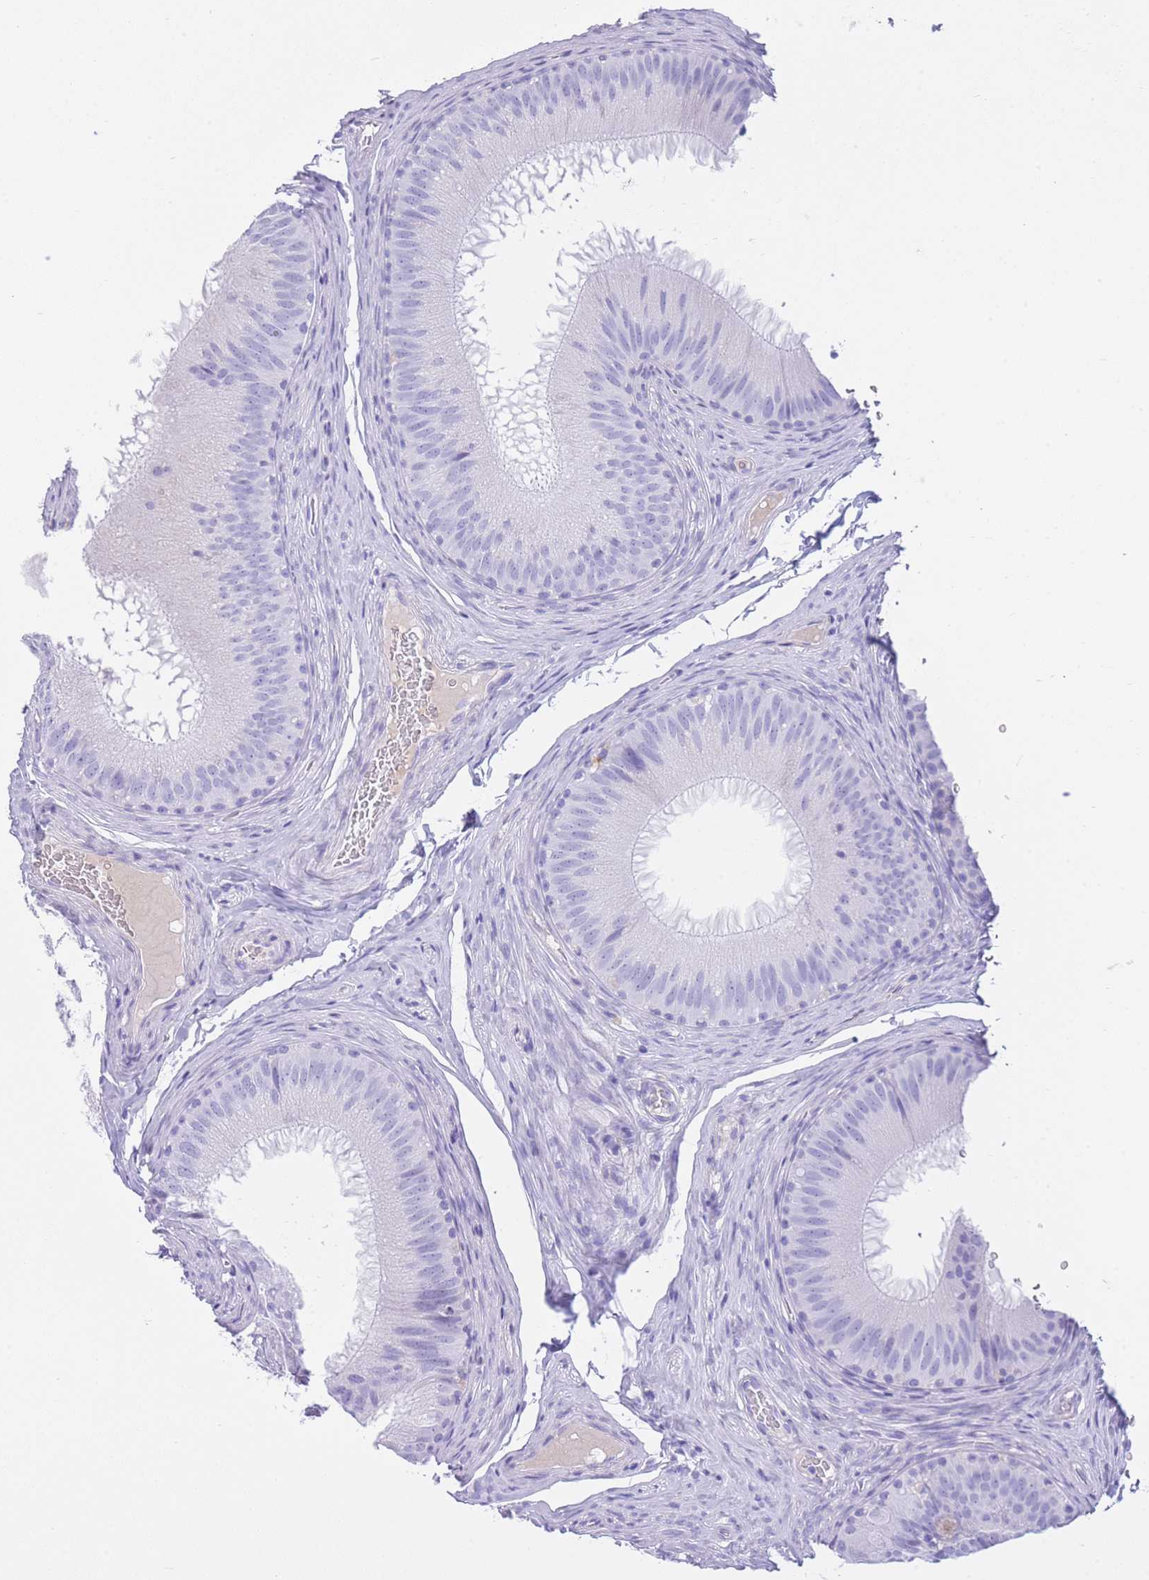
{"staining": {"intensity": "negative", "quantity": "none", "location": "none"}, "tissue": "epididymis", "cell_type": "Glandular cells", "image_type": "normal", "snomed": [{"axis": "morphology", "description": "Normal tissue, NOS"}, {"axis": "topography", "description": "Epididymis"}], "caption": "A photomicrograph of epididymis stained for a protein exhibits no brown staining in glandular cells. The staining was performed using DAB (3,3'-diaminobenzidine) to visualize the protein expression in brown, while the nuclei were stained in blue with hematoxylin (Magnification: 20x).", "gene": "PLBD1", "patient": {"sex": "male", "age": 34}}